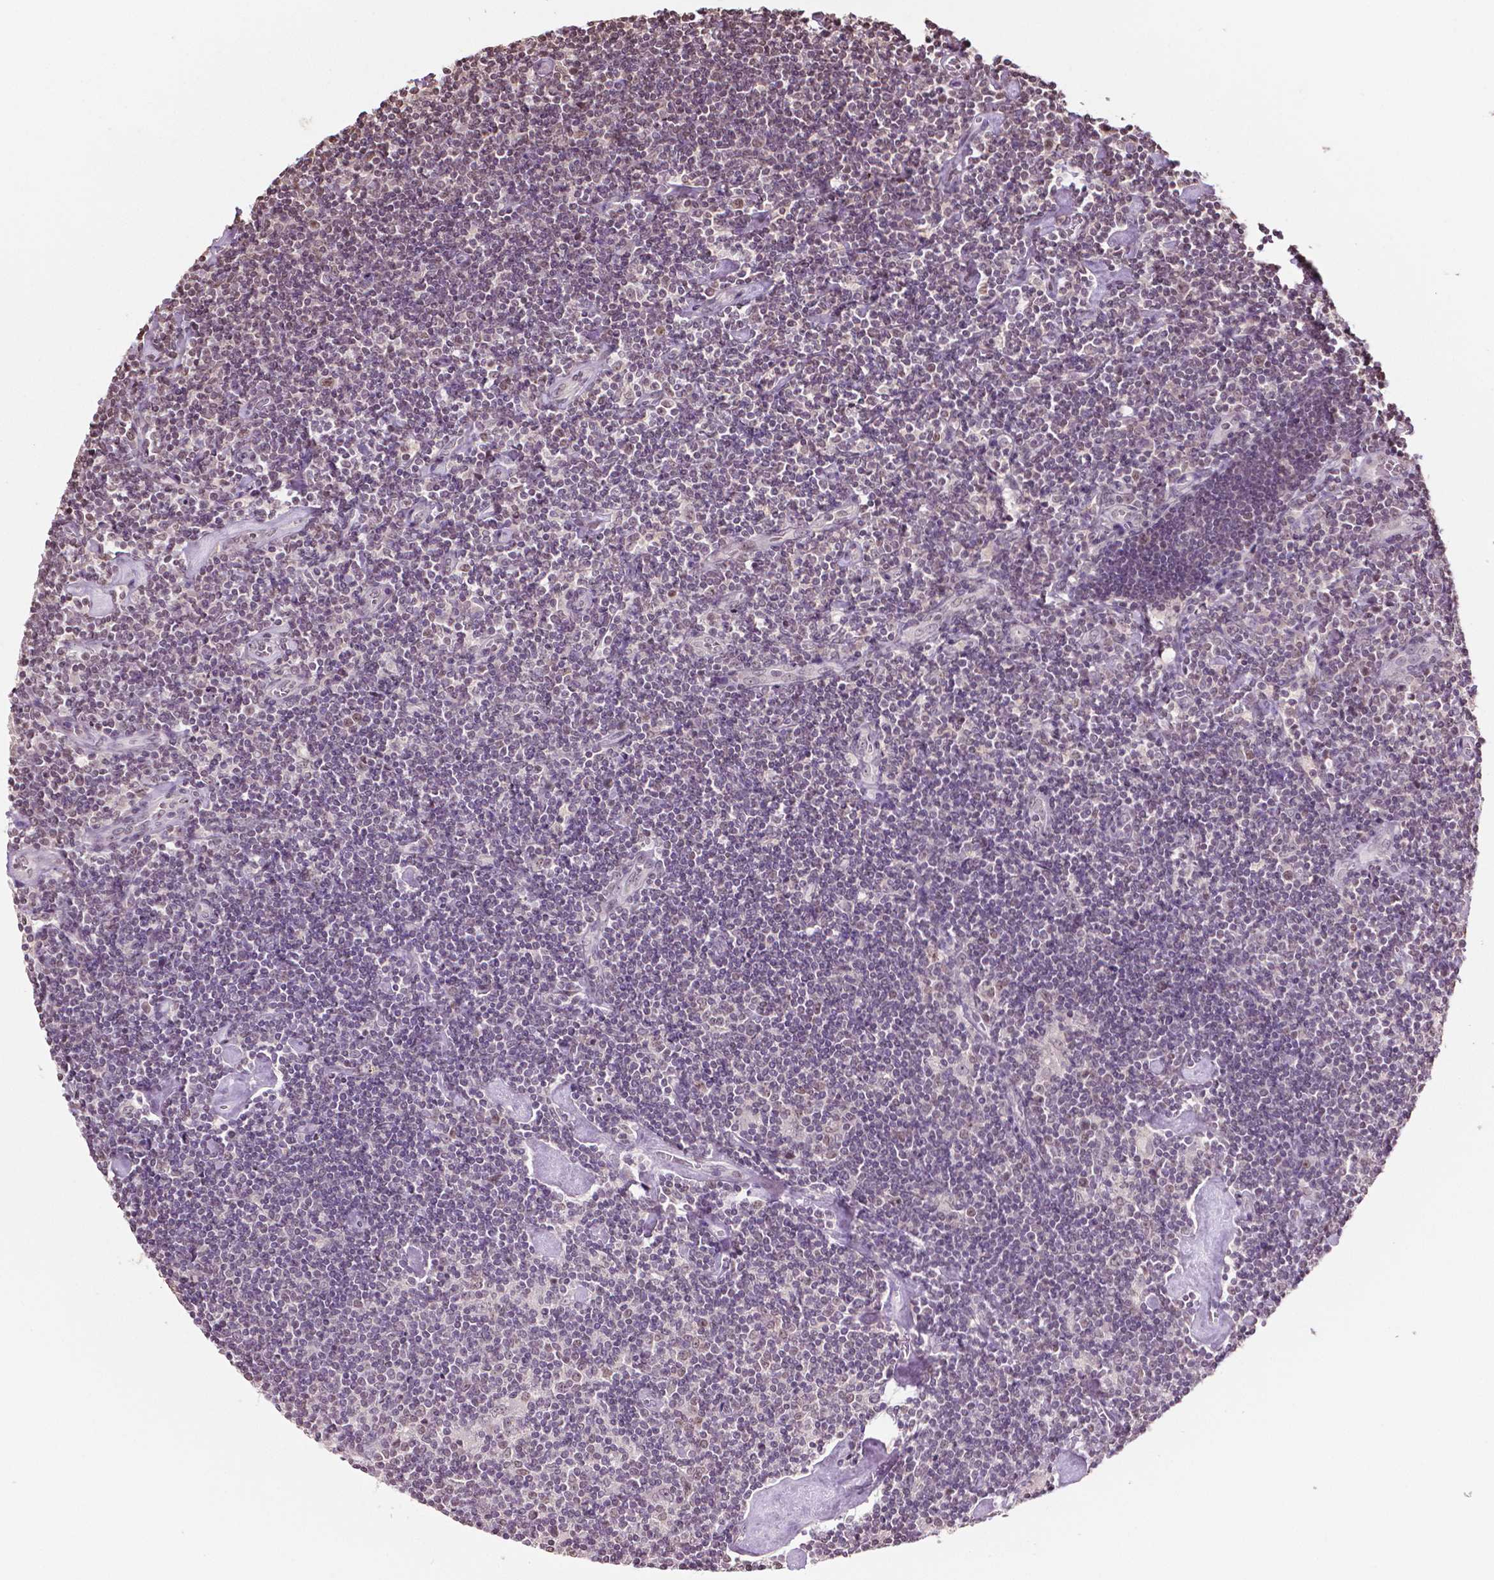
{"staining": {"intensity": "negative", "quantity": "none", "location": "none"}, "tissue": "lymphoma", "cell_type": "Tumor cells", "image_type": "cancer", "snomed": [{"axis": "morphology", "description": "Hodgkin's disease, NOS"}, {"axis": "topography", "description": "Lymph node"}], "caption": "Immunohistochemistry (IHC) micrograph of human Hodgkin's disease stained for a protein (brown), which displays no expression in tumor cells.", "gene": "DEK", "patient": {"sex": "male", "age": 40}}